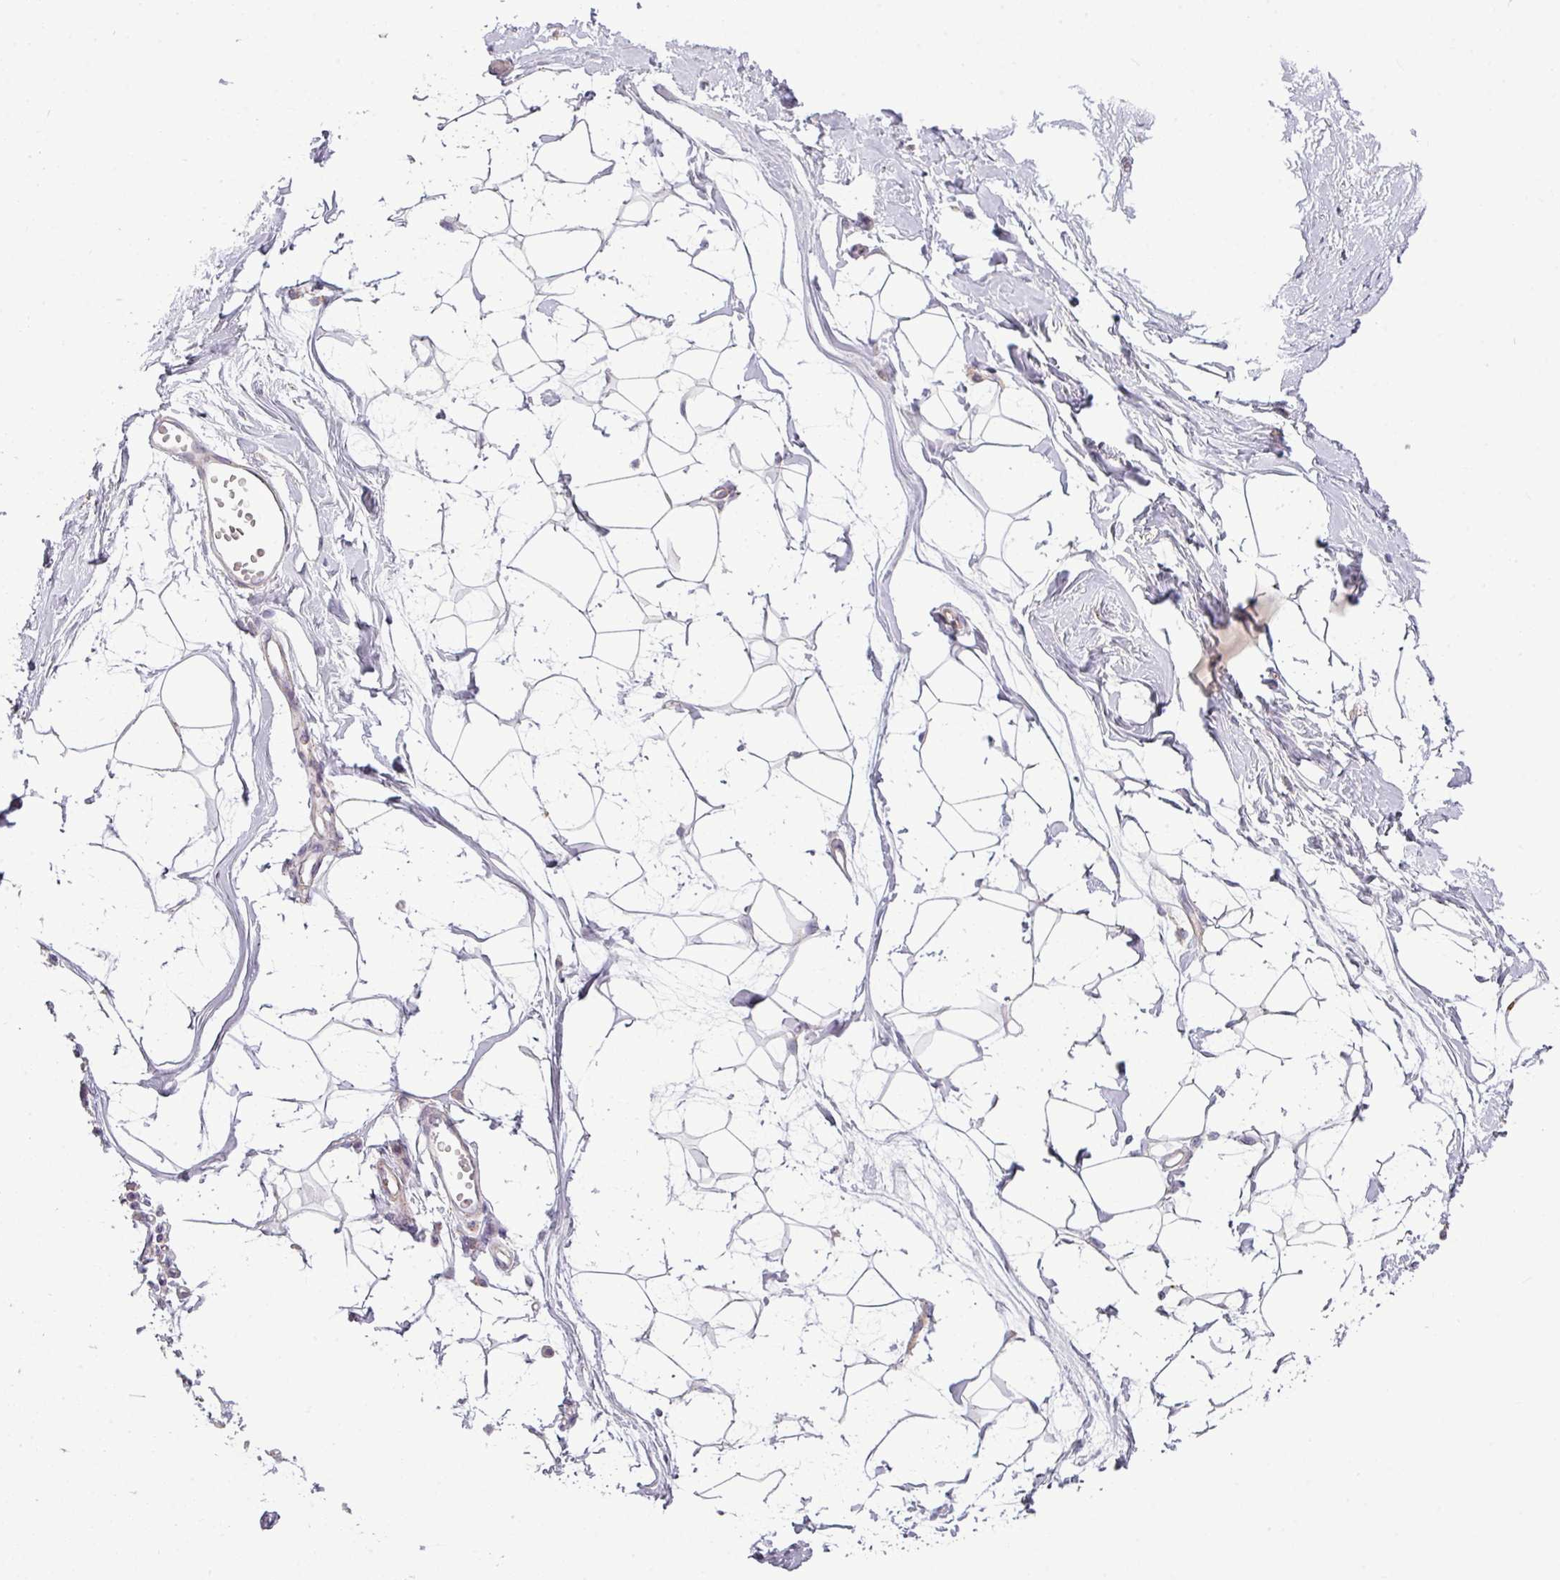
{"staining": {"intensity": "negative", "quantity": "none", "location": "none"}, "tissue": "breast", "cell_type": "Adipocytes", "image_type": "normal", "snomed": [{"axis": "morphology", "description": "Normal tissue, NOS"}, {"axis": "topography", "description": "Breast"}], "caption": "IHC of unremarkable human breast demonstrates no expression in adipocytes.", "gene": "ZNF35", "patient": {"sex": "female", "age": 45}}